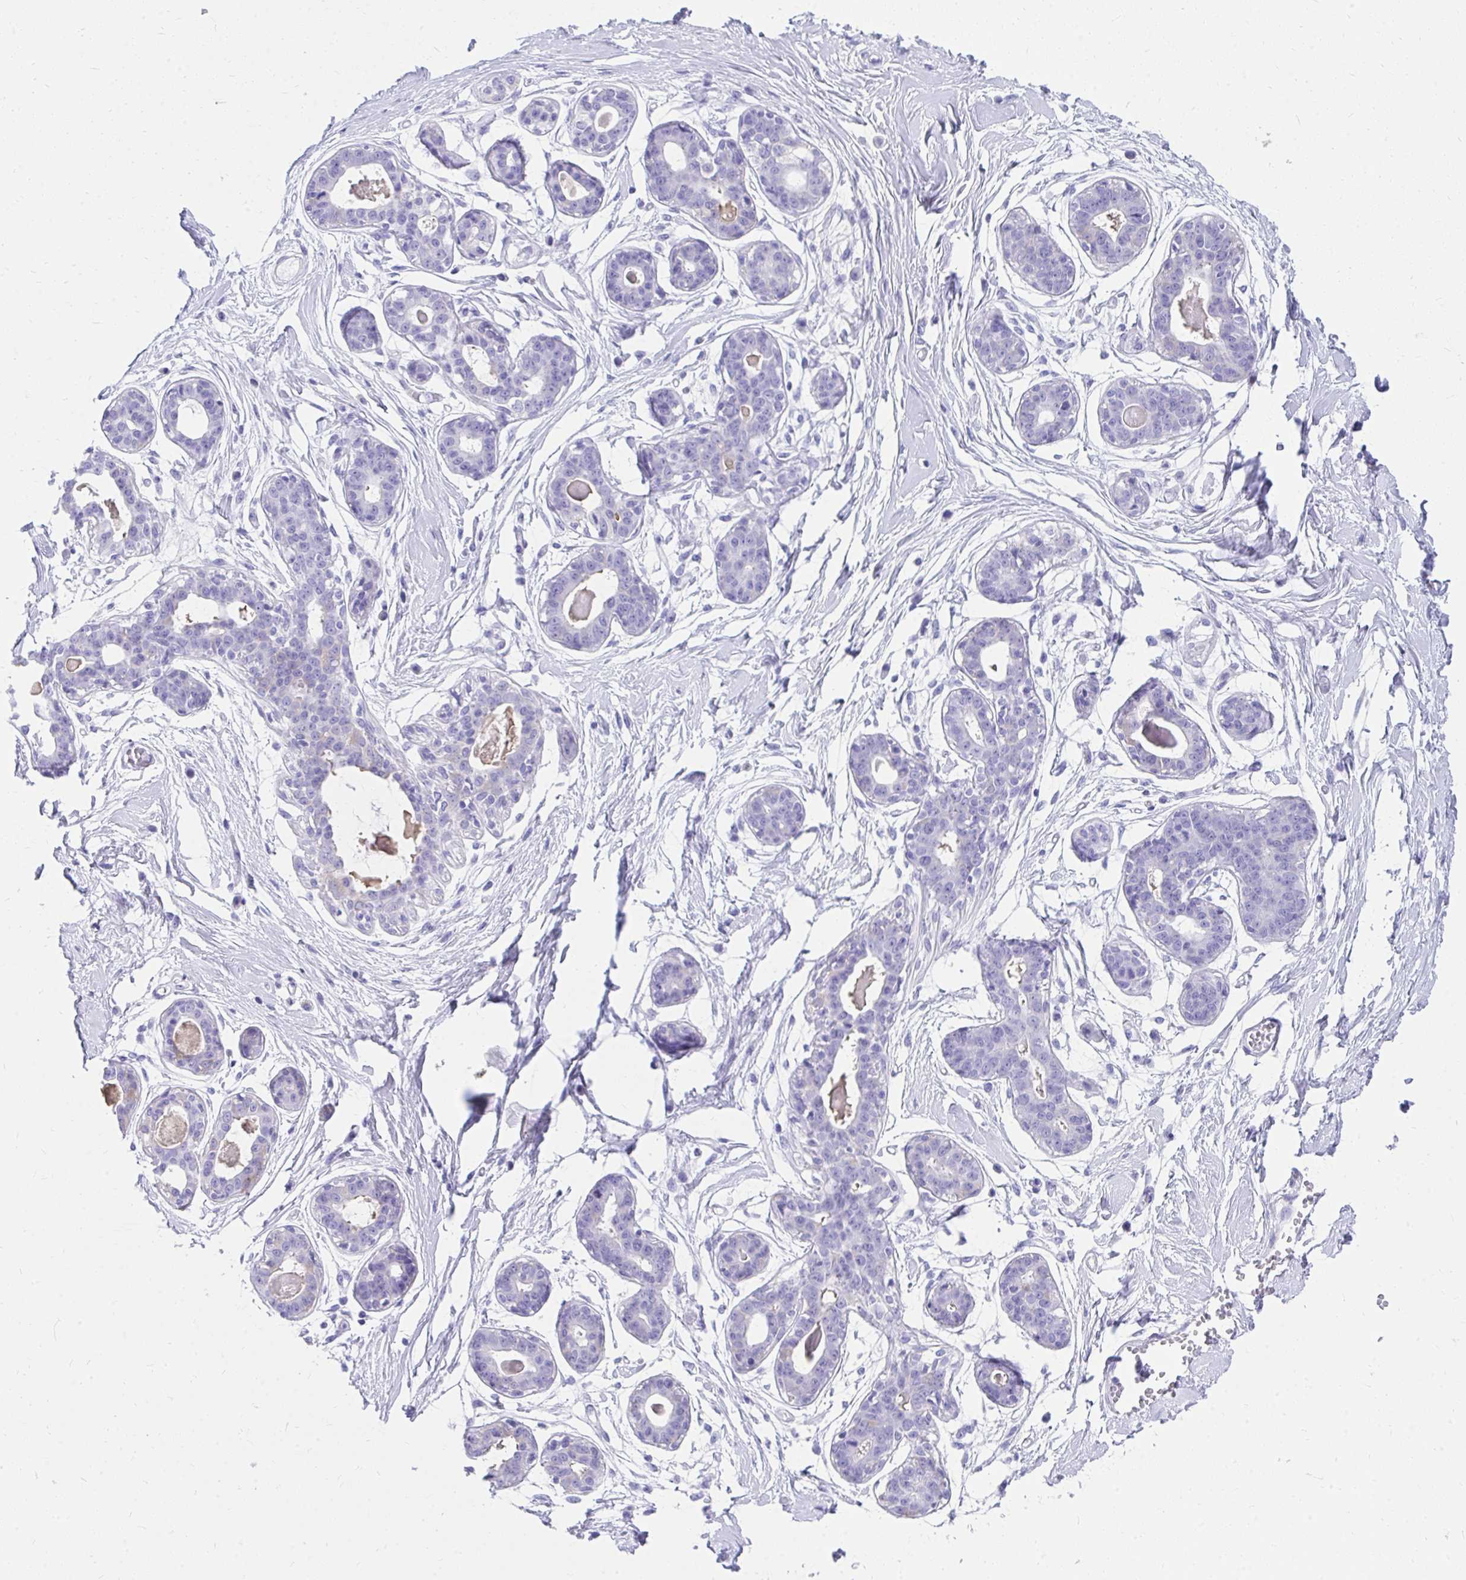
{"staining": {"intensity": "negative", "quantity": "none", "location": "none"}, "tissue": "breast", "cell_type": "Adipocytes", "image_type": "normal", "snomed": [{"axis": "morphology", "description": "Normal tissue, NOS"}, {"axis": "topography", "description": "Breast"}], "caption": "DAB (3,3'-diaminobenzidine) immunohistochemical staining of benign breast reveals no significant expression in adipocytes.", "gene": "HGD", "patient": {"sex": "female", "age": 45}}